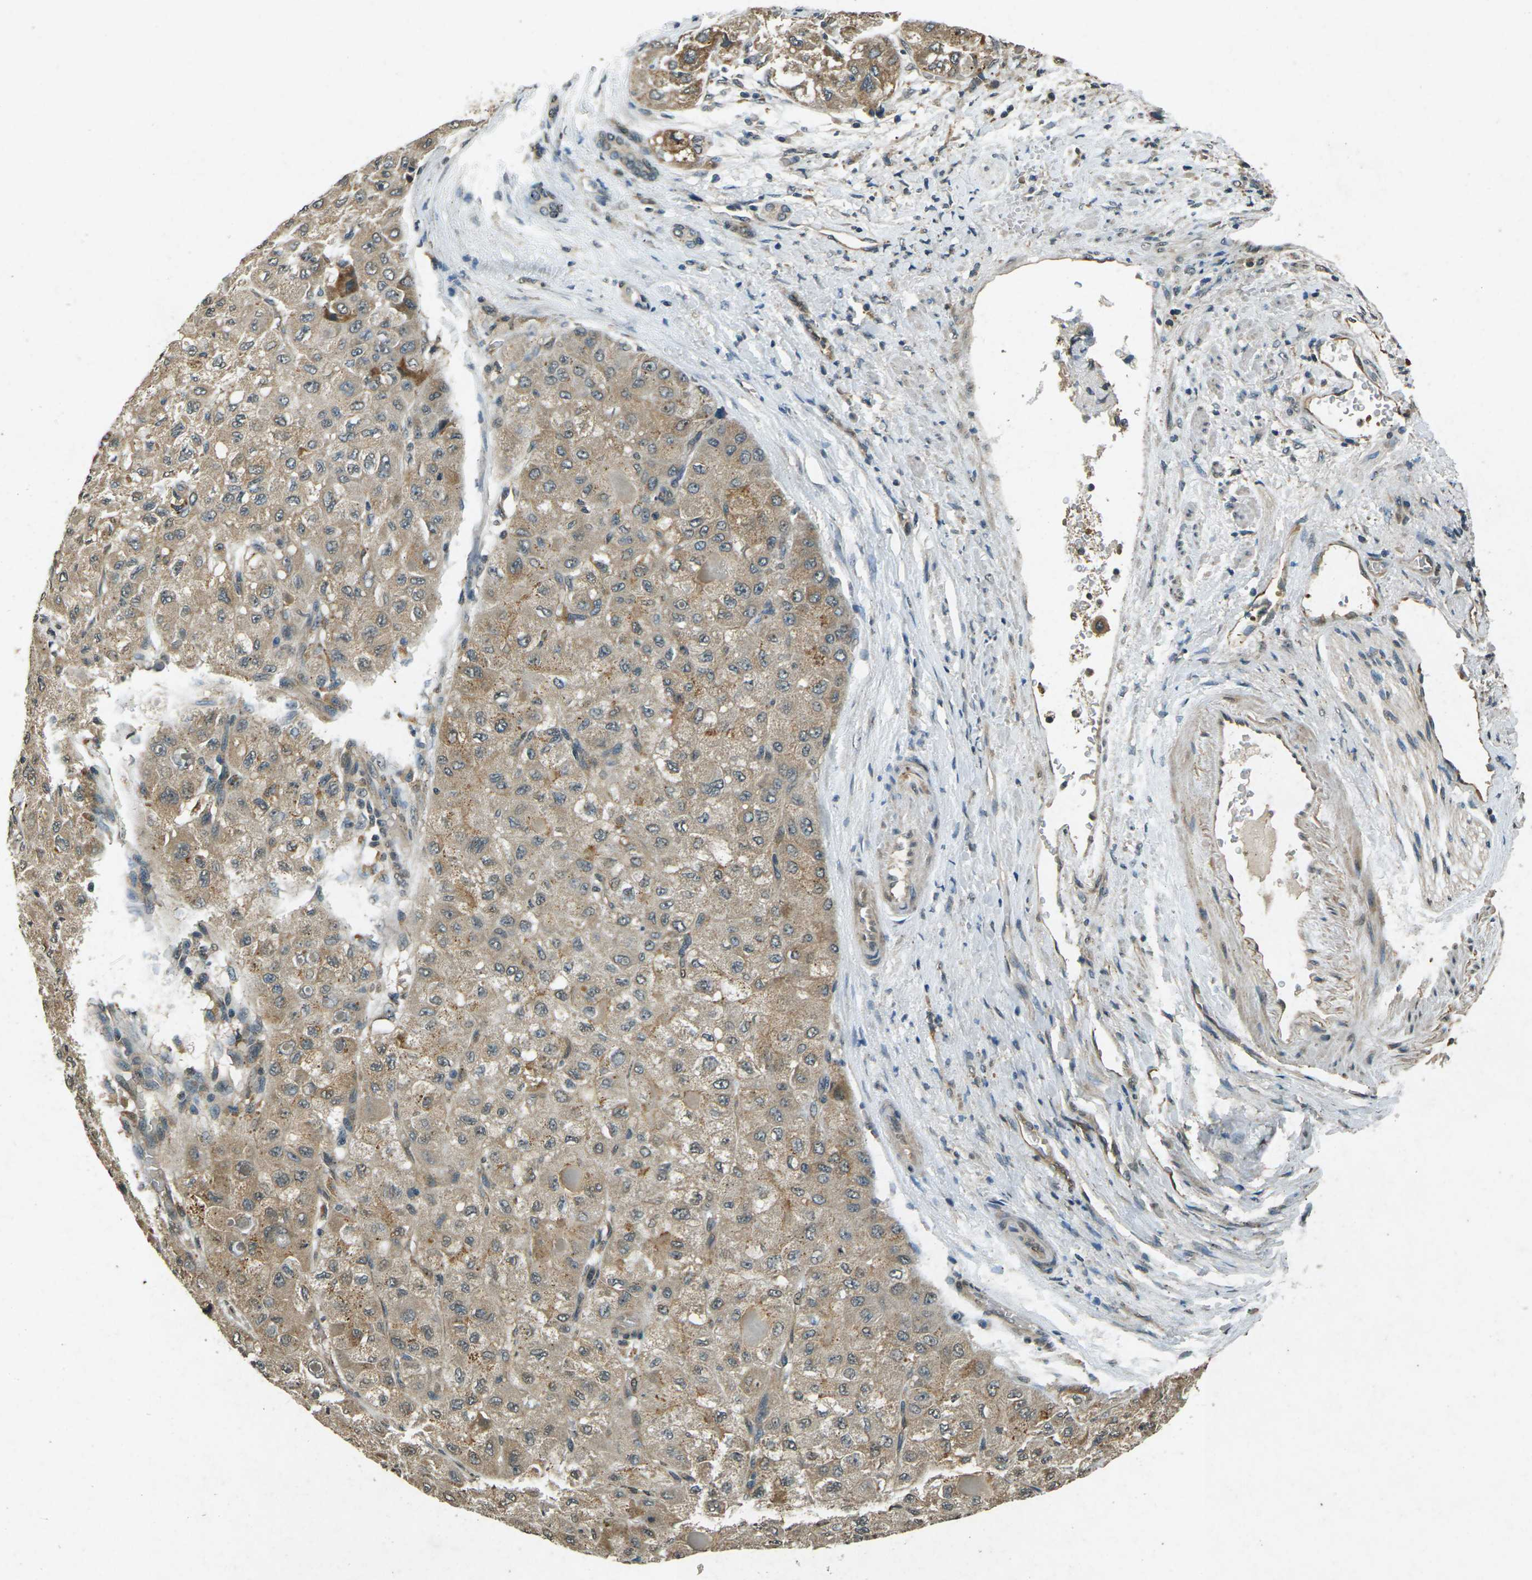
{"staining": {"intensity": "weak", "quantity": ">75%", "location": "cytoplasmic/membranous"}, "tissue": "liver cancer", "cell_type": "Tumor cells", "image_type": "cancer", "snomed": [{"axis": "morphology", "description": "Carcinoma, Hepatocellular, NOS"}, {"axis": "topography", "description": "Liver"}], "caption": "Weak cytoplasmic/membranous staining for a protein is present in approximately >75% of tumor cells of liver cancer using immunohistochemistry (IHC).", "gene": "PDE2A", "patient": {"sex": "male", "age": 80}}